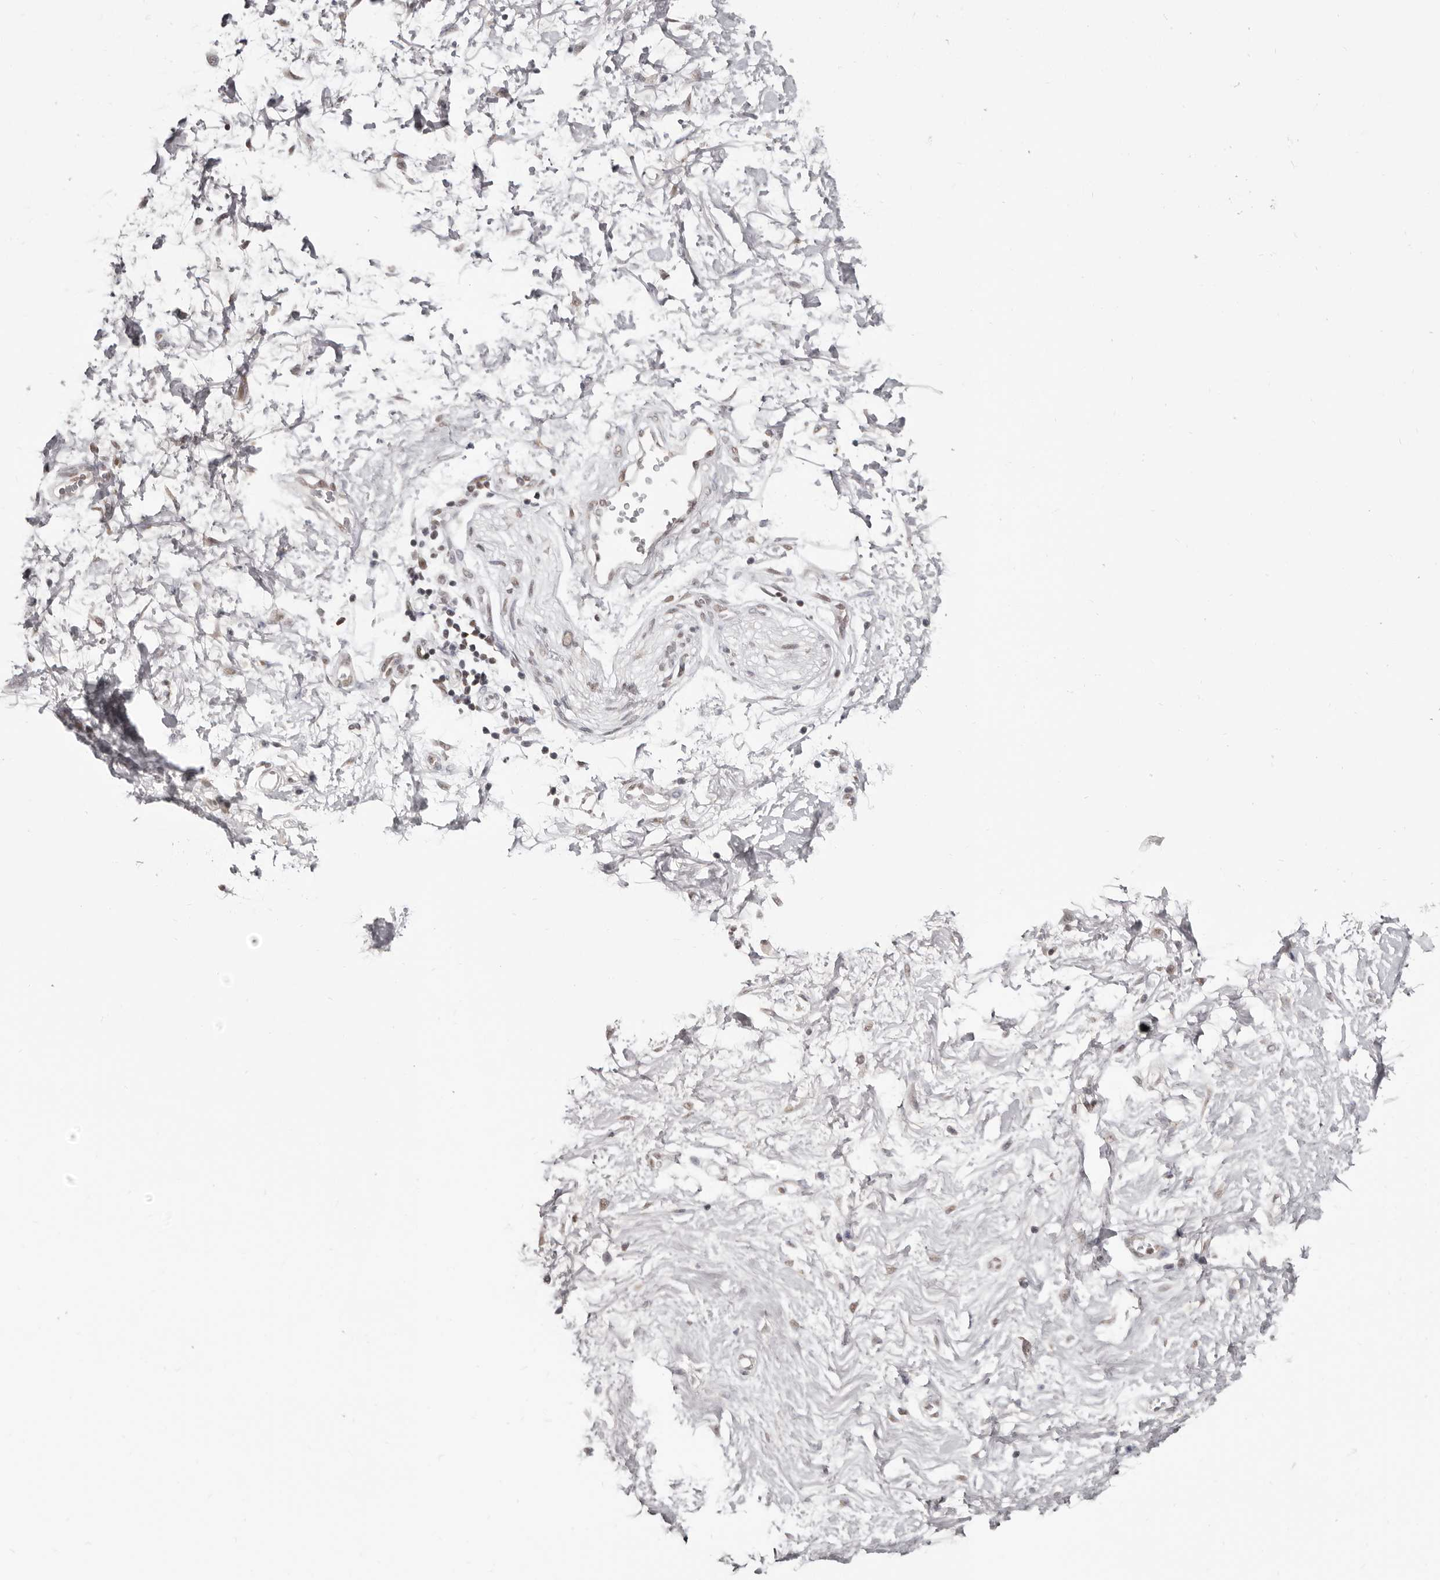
{"staining": {"intensity": "weak", "quantity": ">75%", "location": "nuclear"}, "tissue": "soft tissue", "cell_type": "Fibroblasts", "image_type": "normal", "snomed": [{"axis": "morphology", "description": "Normal tissue, NOS"}, {"axis": "morphology", "description": "Adenocarcinoma, NOS"}, {"axis": "topography", "description": "Pancreas"}, {"axis": "topography", "description": "Peripheral nerve tissue"}], "caption": "Fibroblasts demonstrate weak nuclear expression in about >75% of cells in normal soft tissue. (DAB (3,3'-diaminobenzidine) = brown stain, brightfield microscopy at high magnification).", "gene": "SCAF4", "patient": {"sex": "male", "age": 59}}